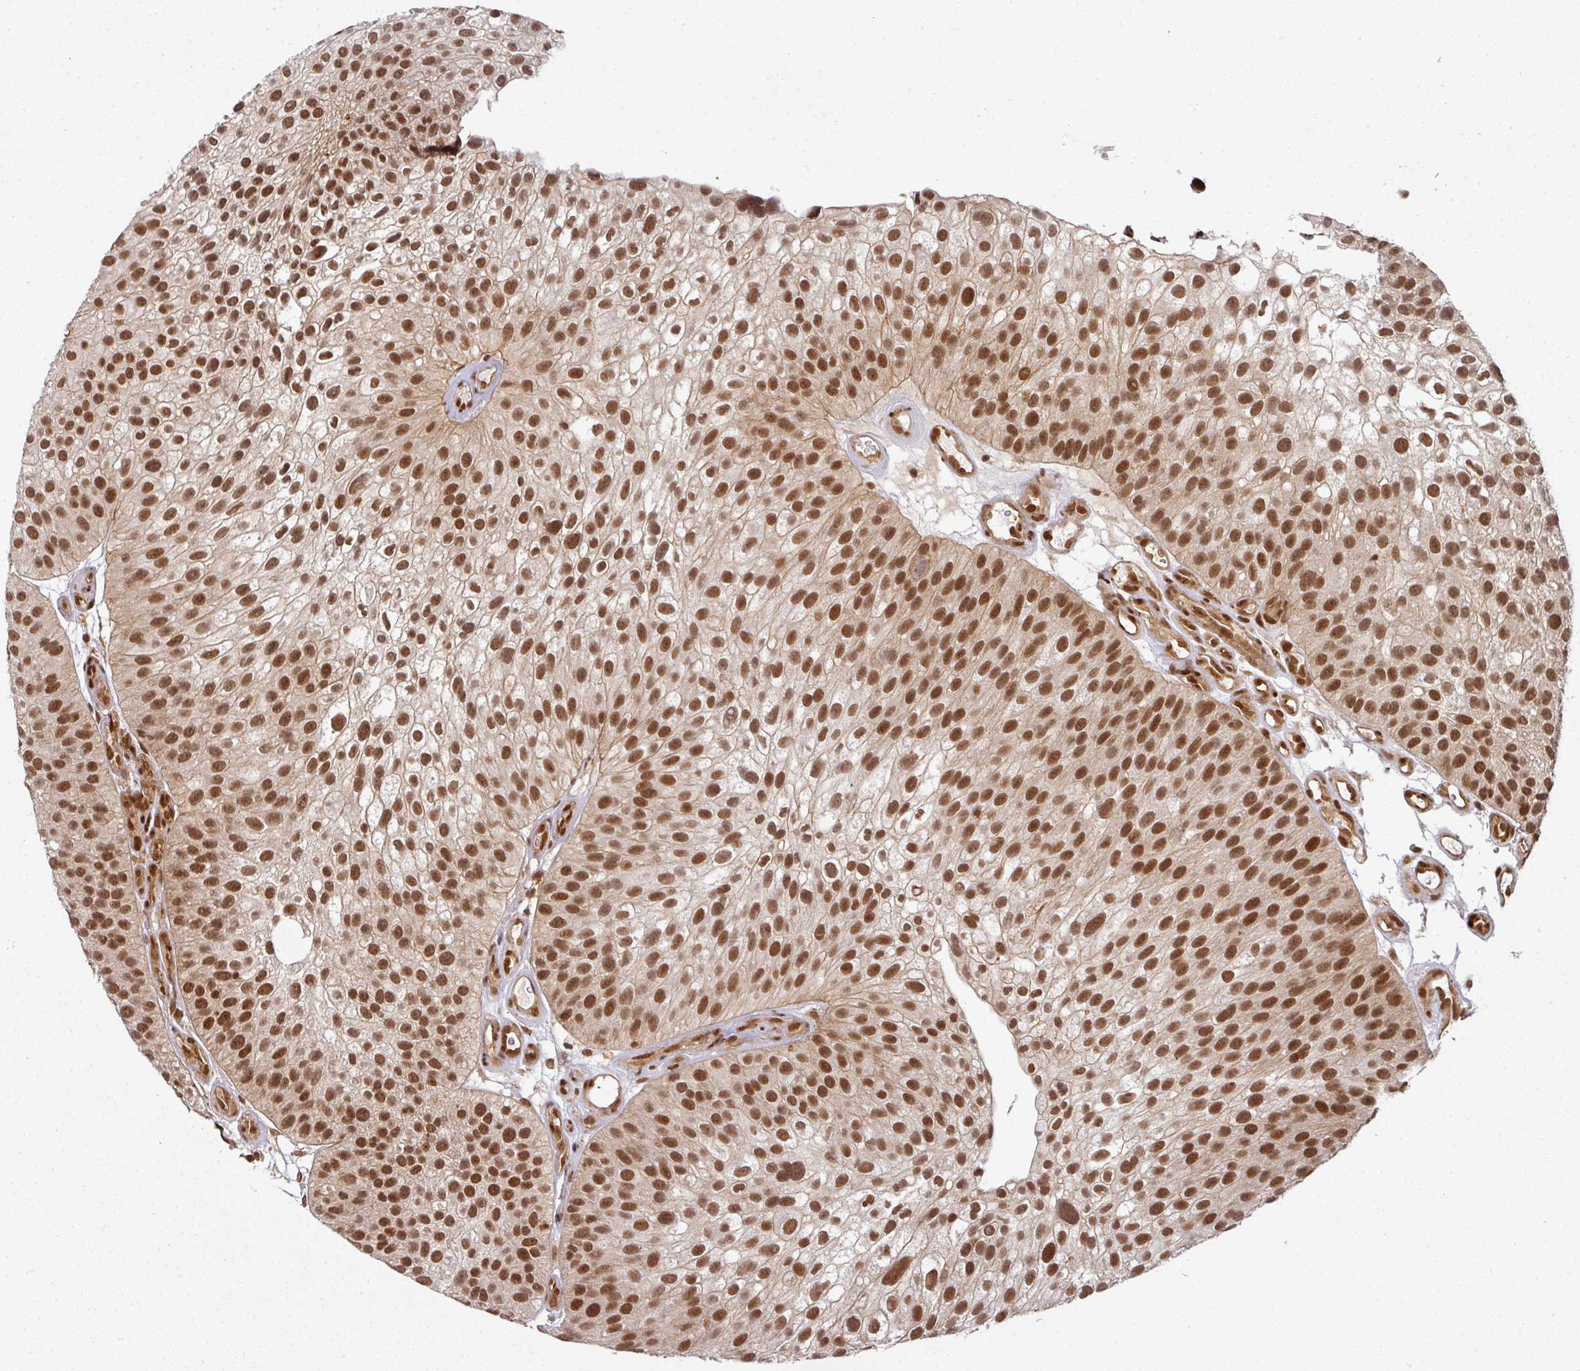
{"staining": {"intensity": "strong", "quantity": ">75%", "location": "nuclear"}, "tissue": "urothelial cancer", "cell_type": "Tumor cells", "image_type": "cancer", "snomed": [{"axis": "morphology", "description": "Urothelial carcinoma, NOS"}, {"axis": "topography", "description": "Urinary bladder"}], "caption": "The photomicrograph reveals a brown stain indicating the presence of a protein in the nuclear of tumor cells in urothelial cancer.", "gene": "SIK3", "patient": {"sex": "male", "age": 87}}